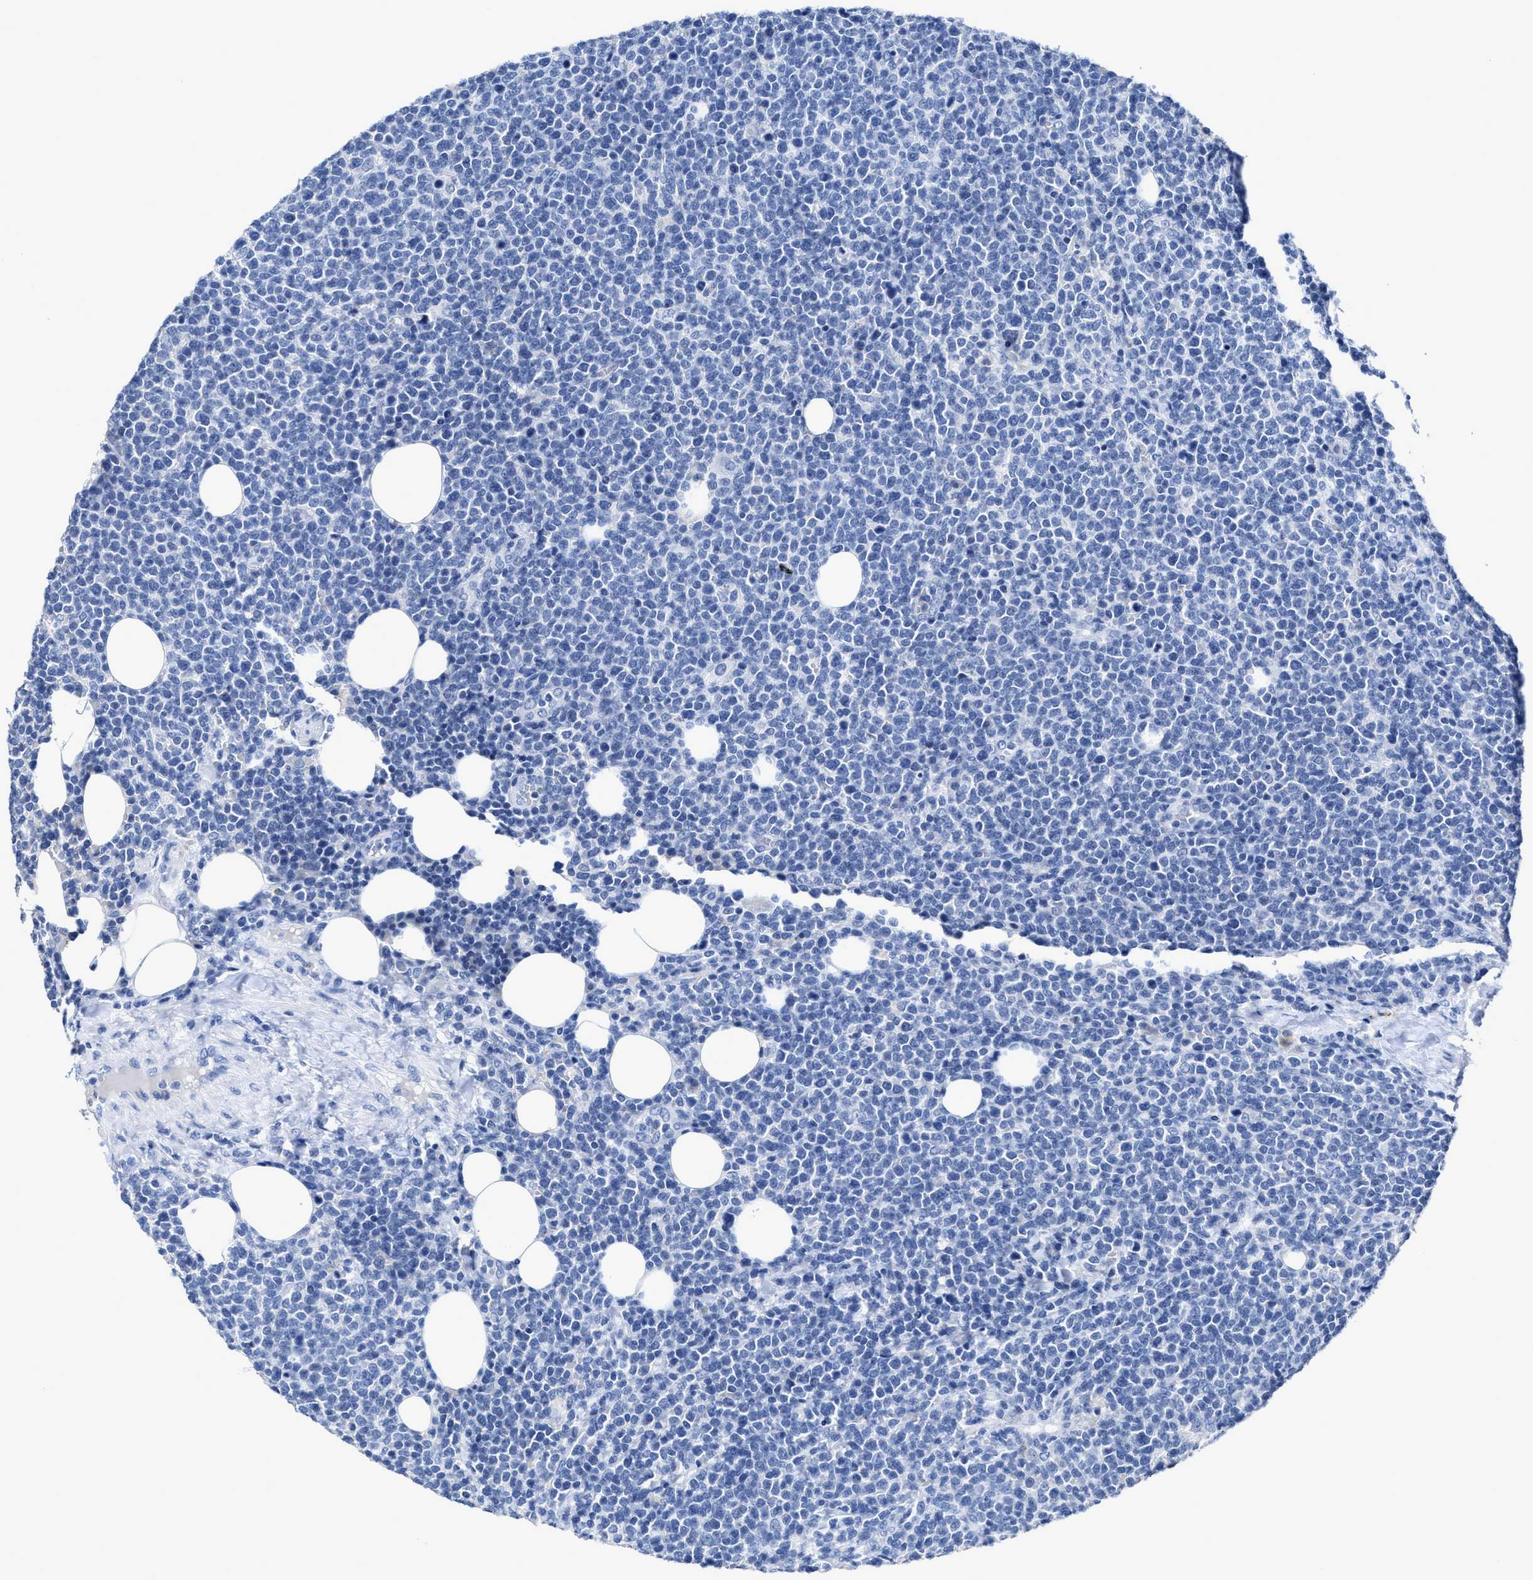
{"staining": {"intensity": "negative", "quantity": "none", "location": "none"}, "tissue": "lymphoma", "cell_type": "Tumor cells", "image_type": "cancer", "snomed": [{"axis": "morphology", "description": "Malignant lymphoma, non-Hodgkin's type, High grade"}, {"axis": "topography", "description": "Lymph node"}], "caption": "The immunohistochemistry (IHC) photomicrograph has no significant positivity in tumor cells of lymphoma tissue.", "gene": "CEACAM5", "patient": {"sex": "male", "age": 61}}